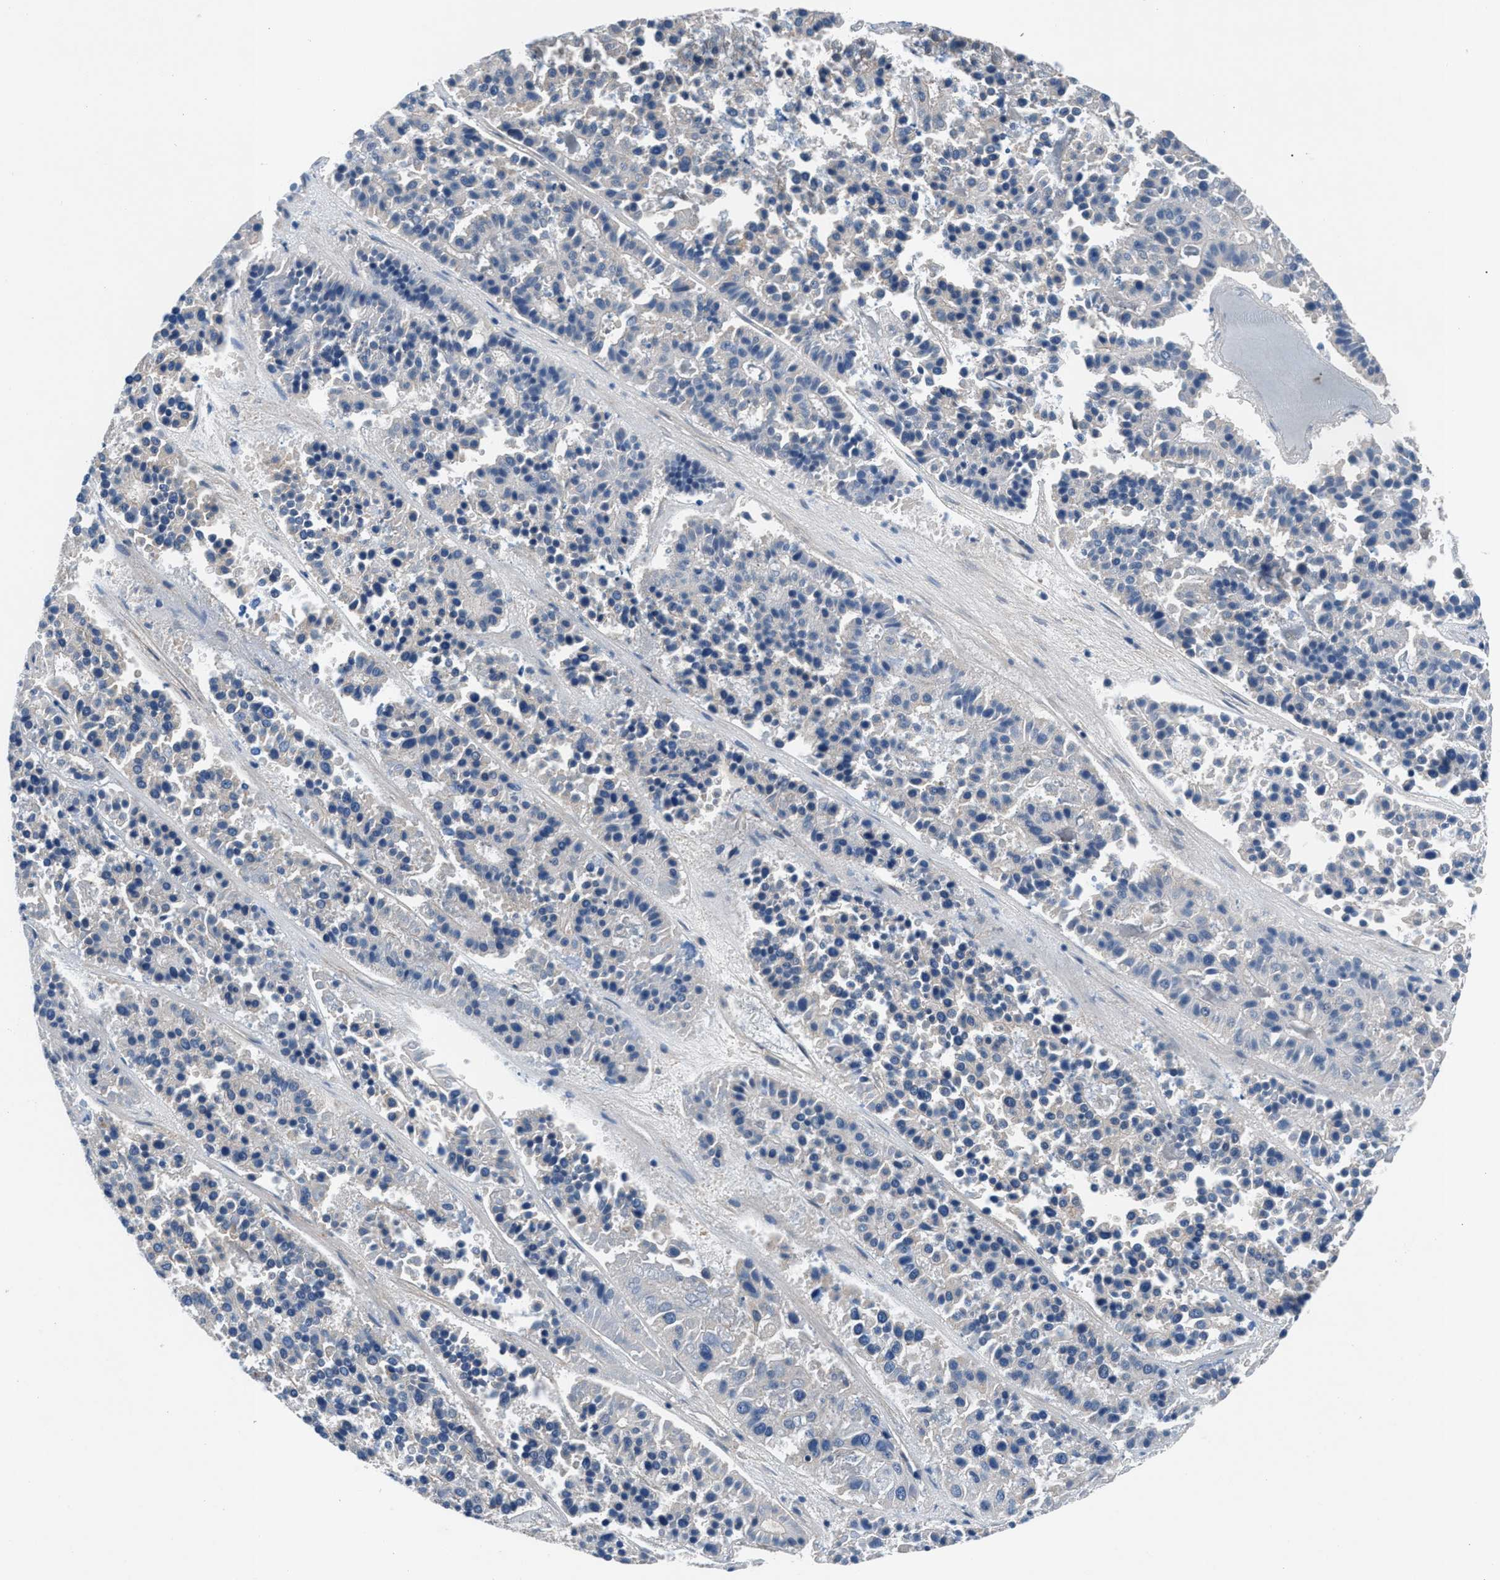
{"staining": {"intensity": "negative", "quantity": "none", "location": "none"}, "tissue": "pancreatic cancer", "cell_type": "Tumor cells", "image_type": "cancer", "snomed": [{"axis": "morphology", "description": "Adenocarcinoma, NOS"}, {"axis": "topography", "description": "Pancreas"}], "caption": "Immunohistochemistry of human pancreatic cancer (adenocarcinoma) shows no expression in tumor cells.", "gene": "CDRT4", "patient": {"sex": "male", "age": 50}}